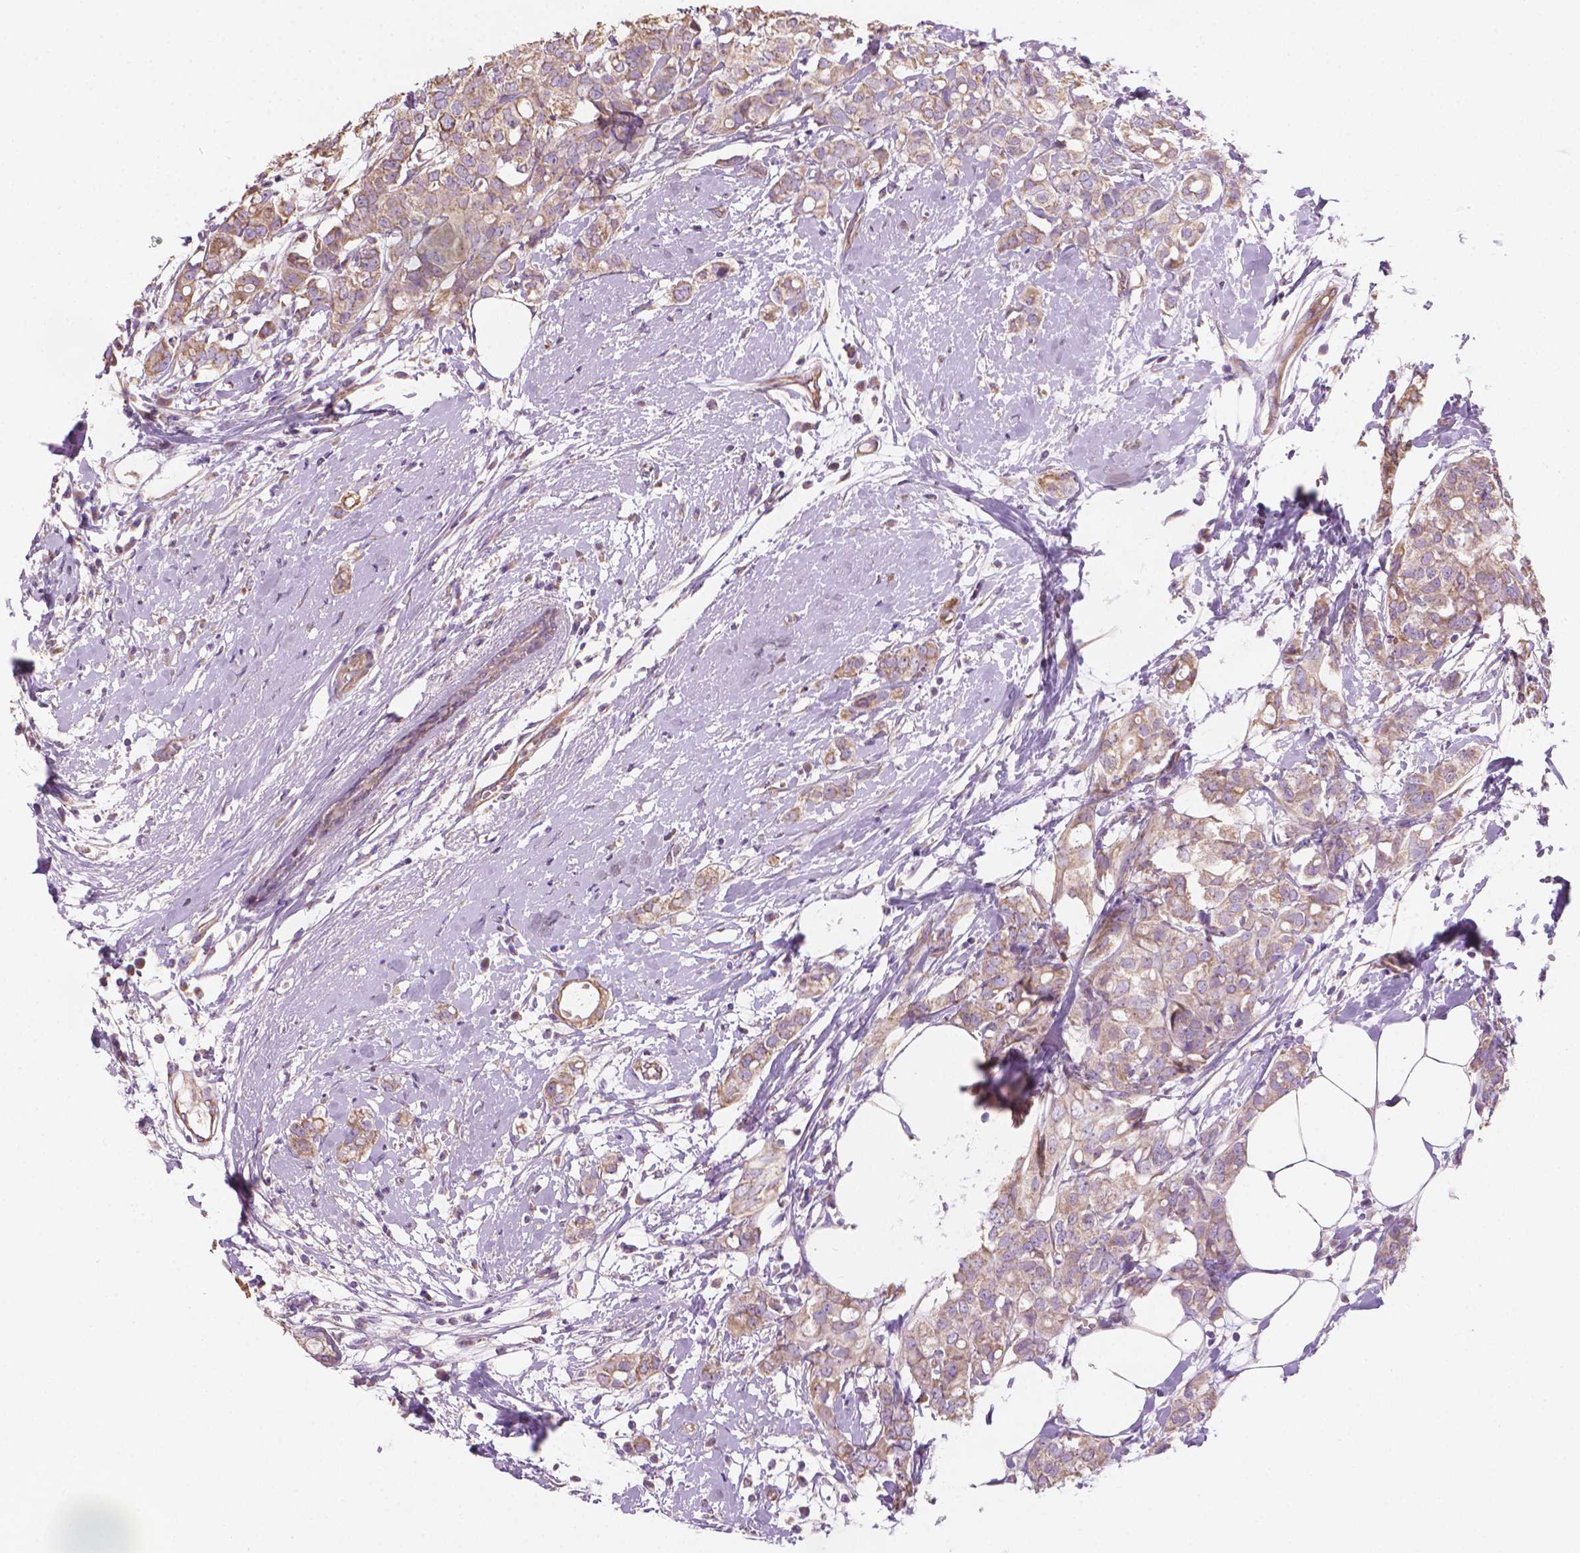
{"staining": {"intensity": "moderate", "quantity": ">75%", "location": "cytoplasmic/membranous"}, "tissue": "breast cancer", "cell_type": "Tumor cells", "image_type": "cancer", "snomed": [{"axis": "morphology", "description": "Duct carcinoma"}, {"axis": "topography", "description": "Breast"}], "caption": "Breast cancer was stained to show a protein in brown. There is medium levels of moderate cytoplasmic/membranous staining in about >75% of tumor cells. The protein of interest is stained brown, and the nuclei are stained in blue (DAB (3,3'-diaminobenzidine) IHC with brightfield microscopy, high magnification).", "gene": "TTC29", "patient": {"sex": "female", "age": 40}}